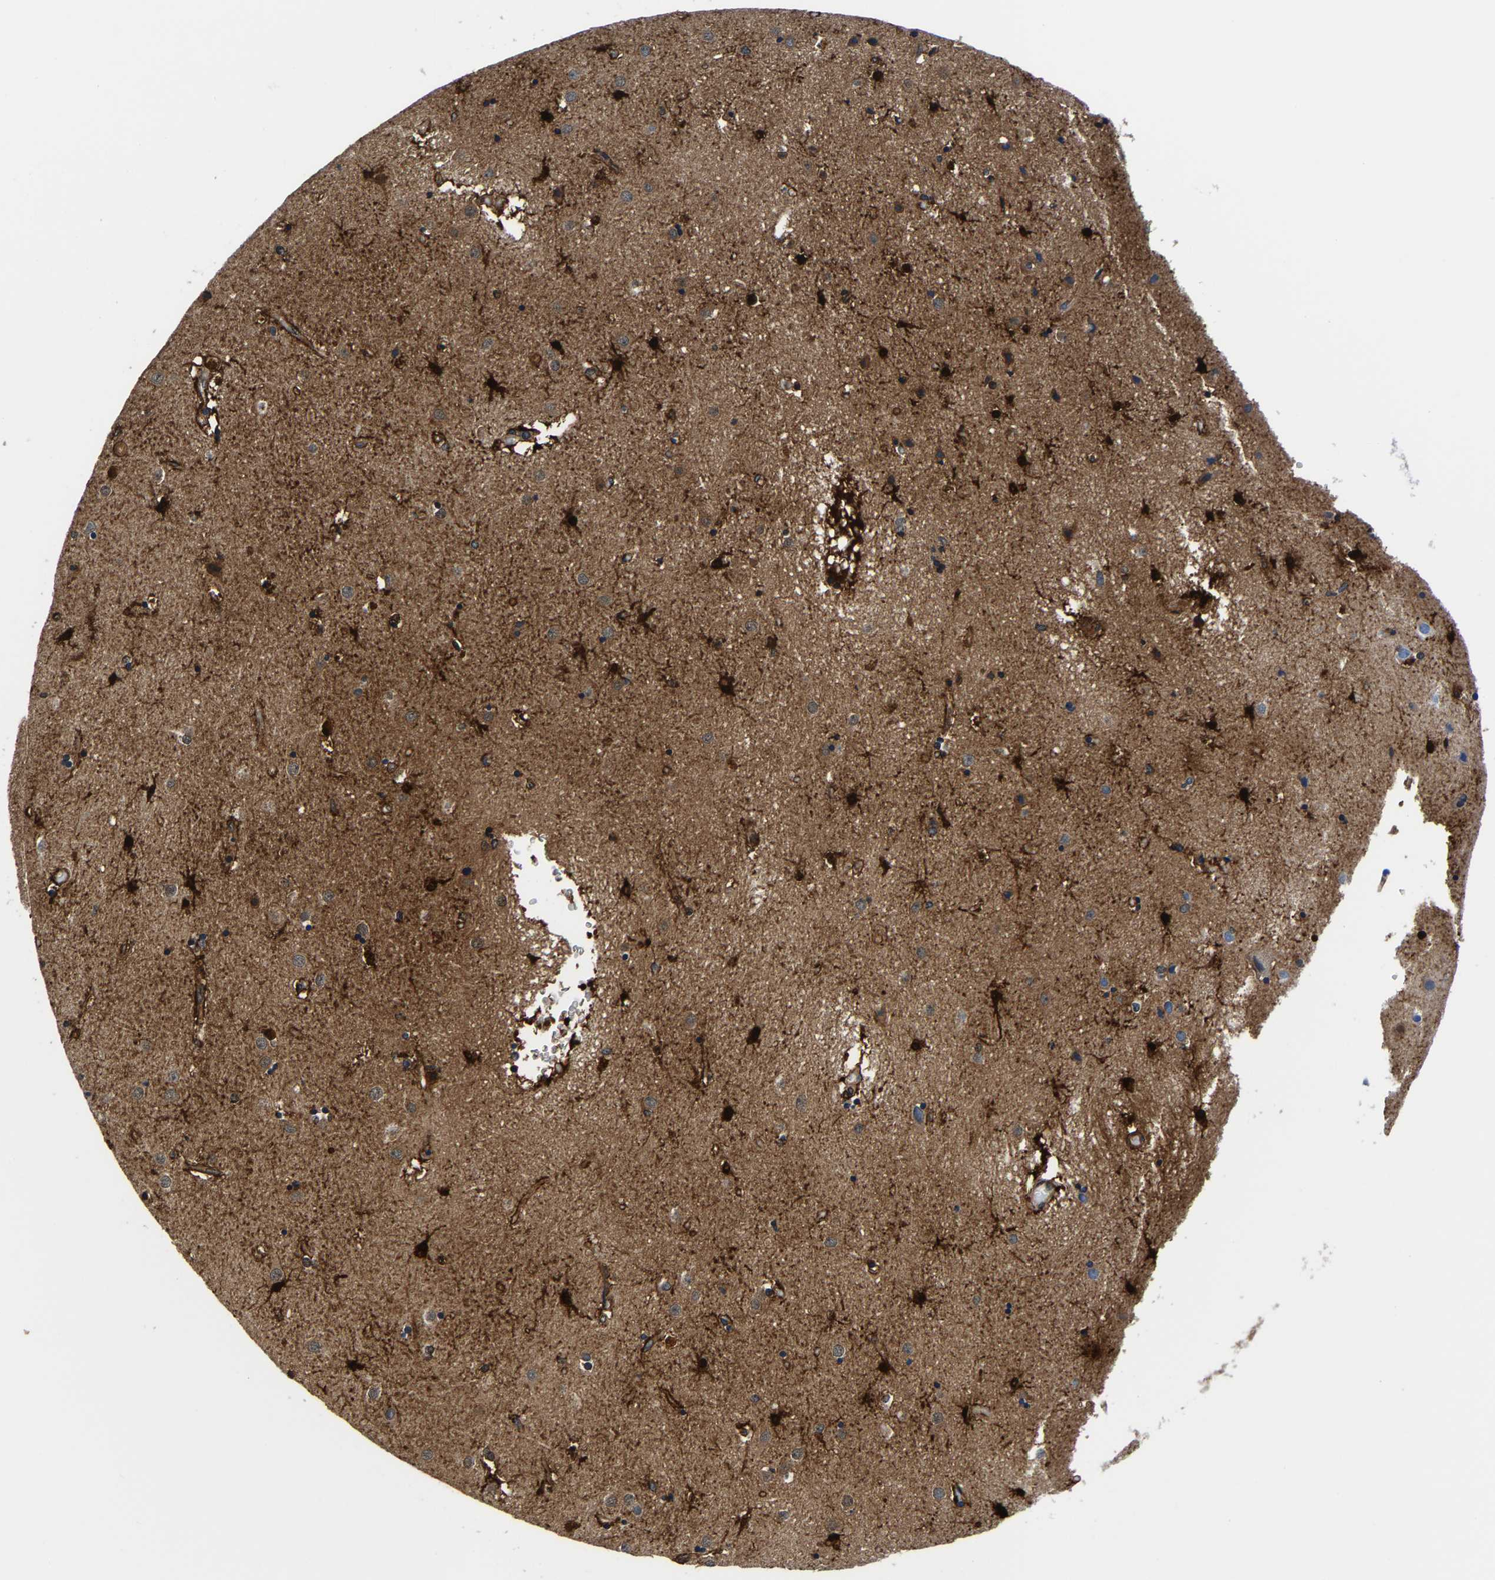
{"staining": {"intensity": "strong", "quantity": "<25%", "location": "cytoplasmic/membranous,nuclear"}, "tissue": "caudate", "cell_type": "Glial cells", "image_type": "normal", "snomed": [{"axis": "morphology", "description": "Normal tissue, NOS"}, {"axis": "topography", "description": "Lateral ventricle wall"}], "caption": "Glial cells display strong cytoplasmic/membranous,nuclear positivity in approximately <25% of cells in normal caudate.", "gene": "S100A13", "patient": {"sex": "male", "age": 70}}